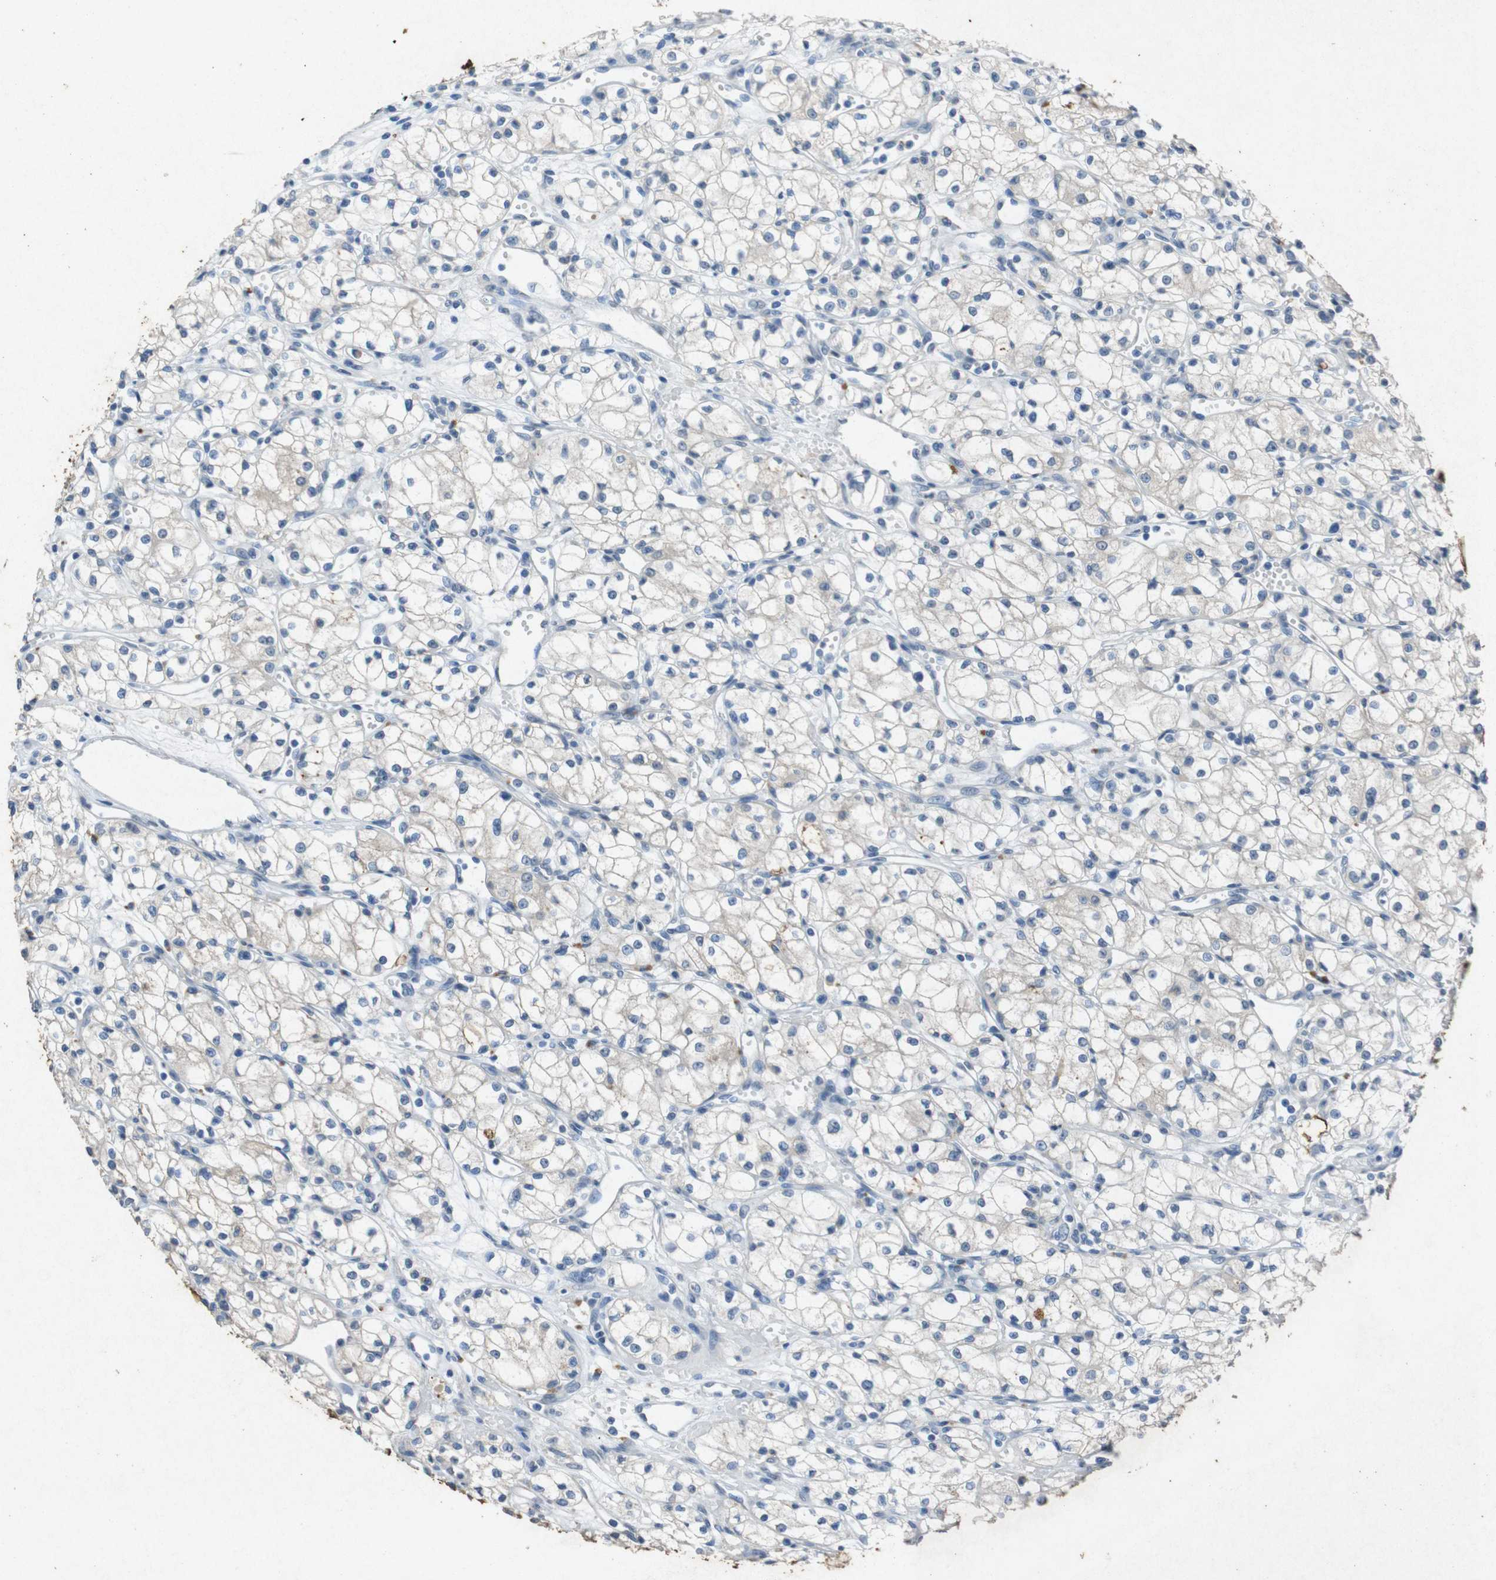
{"staining": {"intensity": "negative", "quantity": "none", "location": "none"}, "tissue": "renal cancer", "cell_type": "Tumor cells", "image_type": "cancer", "snomed": [{"axis": "morphology", "description": "Normal tissue, NOS"}, {"axis": "morphology", "description": "Adenocarcinoma, NOS"}, {"axis": "topography", "description": "Kidney"}], "caption": "This image is of renal adenocarcinoma stained with IHC to label a protein in brown with the nuclei are counter-stained blue. There is no positivity in tumor cells.", "gene": "STBD1", "patient": {"sex": "male", "age": 59}}